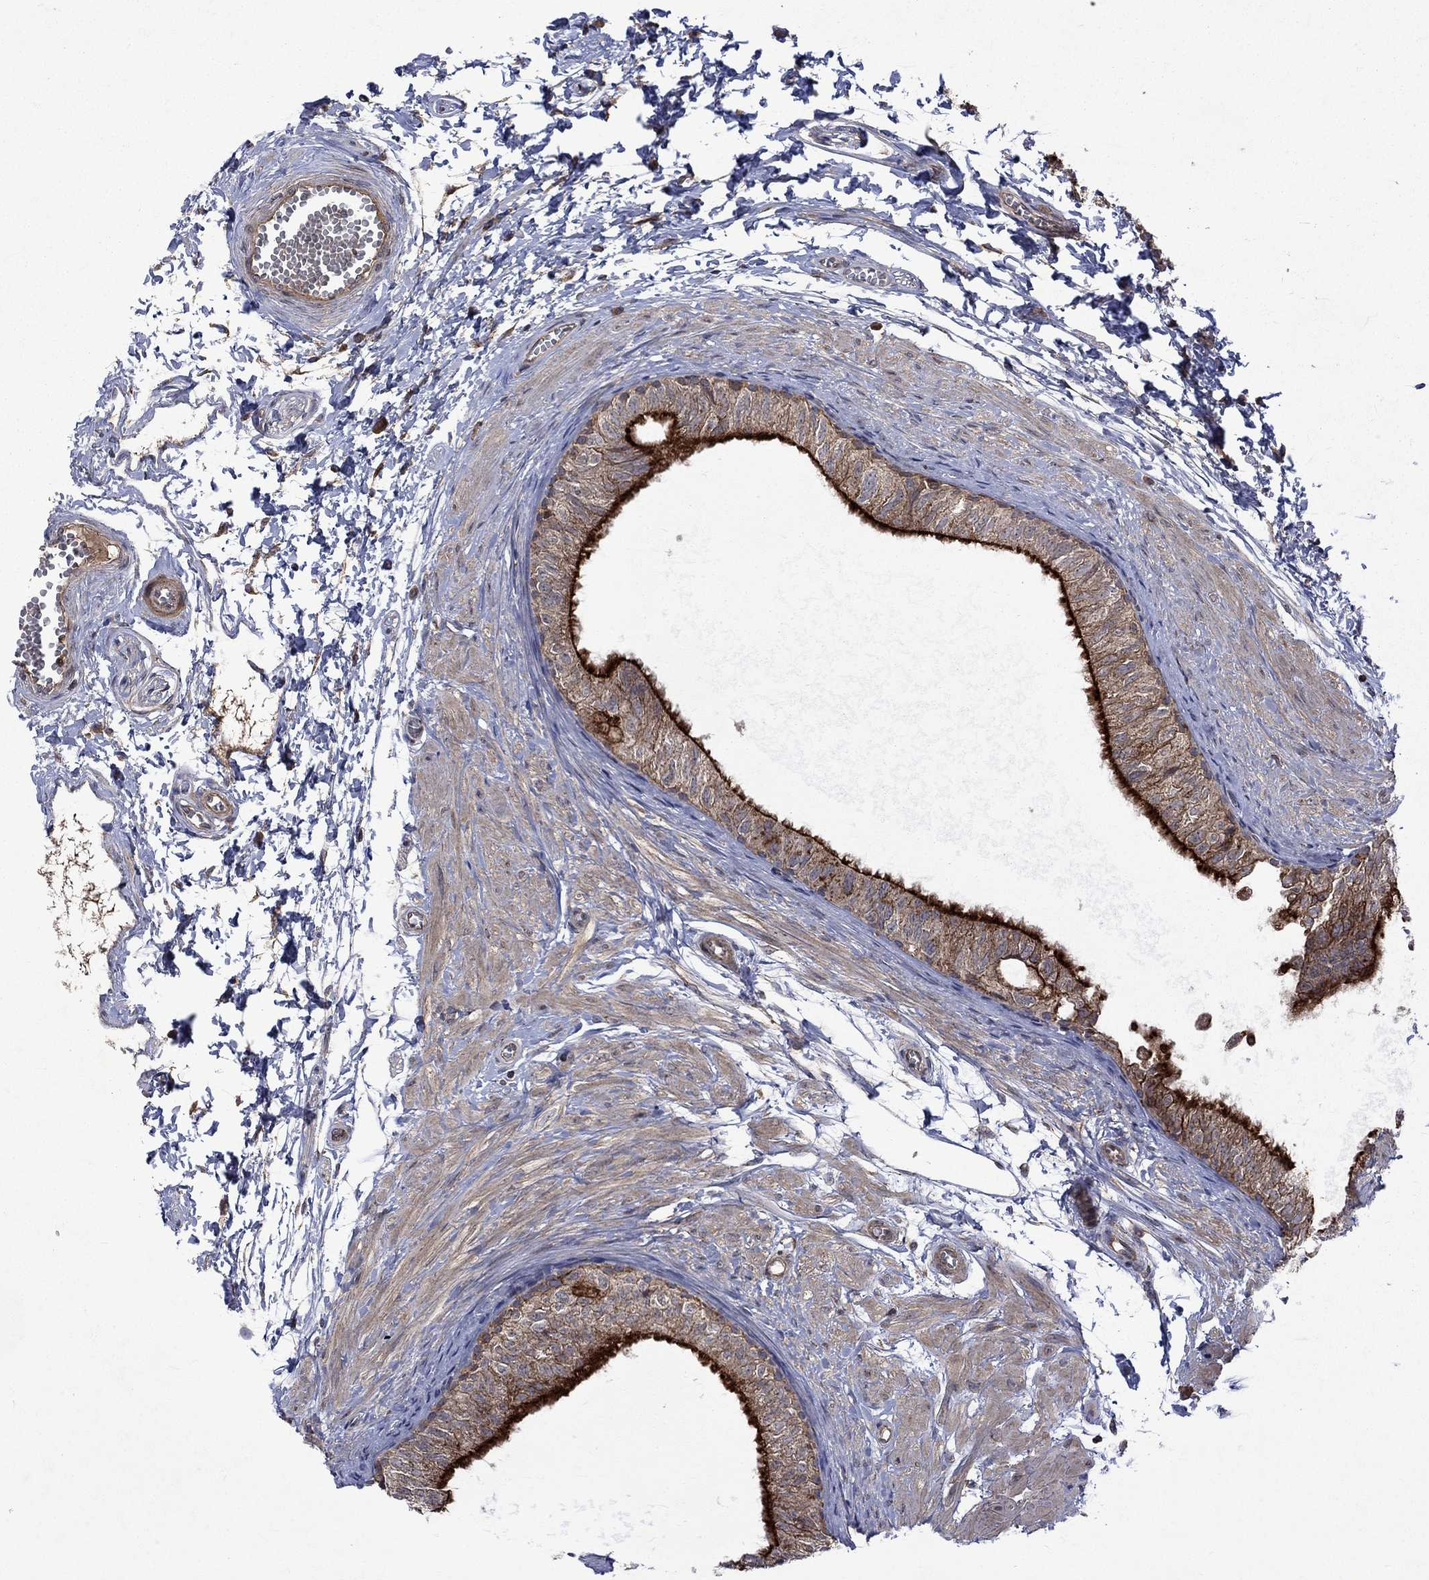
{"staining": {"intensity": "strong", "quantity": "25%-75%", "location": "cytoplasmic/membranous"}, "tissue": "epididymis", "cell_type": "Glandular cells", "image_type": "normal", "snomed": [{"axis": "morphology", "description": "Normal tissue, NOS"}, {"axis": "topography", "description": "Epididymis"}], "caption": "Immunohistochemistry photomicrograph of benign epididymis: epididymis stained using immunohistochemistry (IHC) exhibits high levels of strong protein expression localized specifically in the cytoplasmic/membranous of glandular cells, appearing as a cytoplasmic/membranous brown color.", "gene": "TMEM33", "patient": {"sex": "male", "age": 22}}